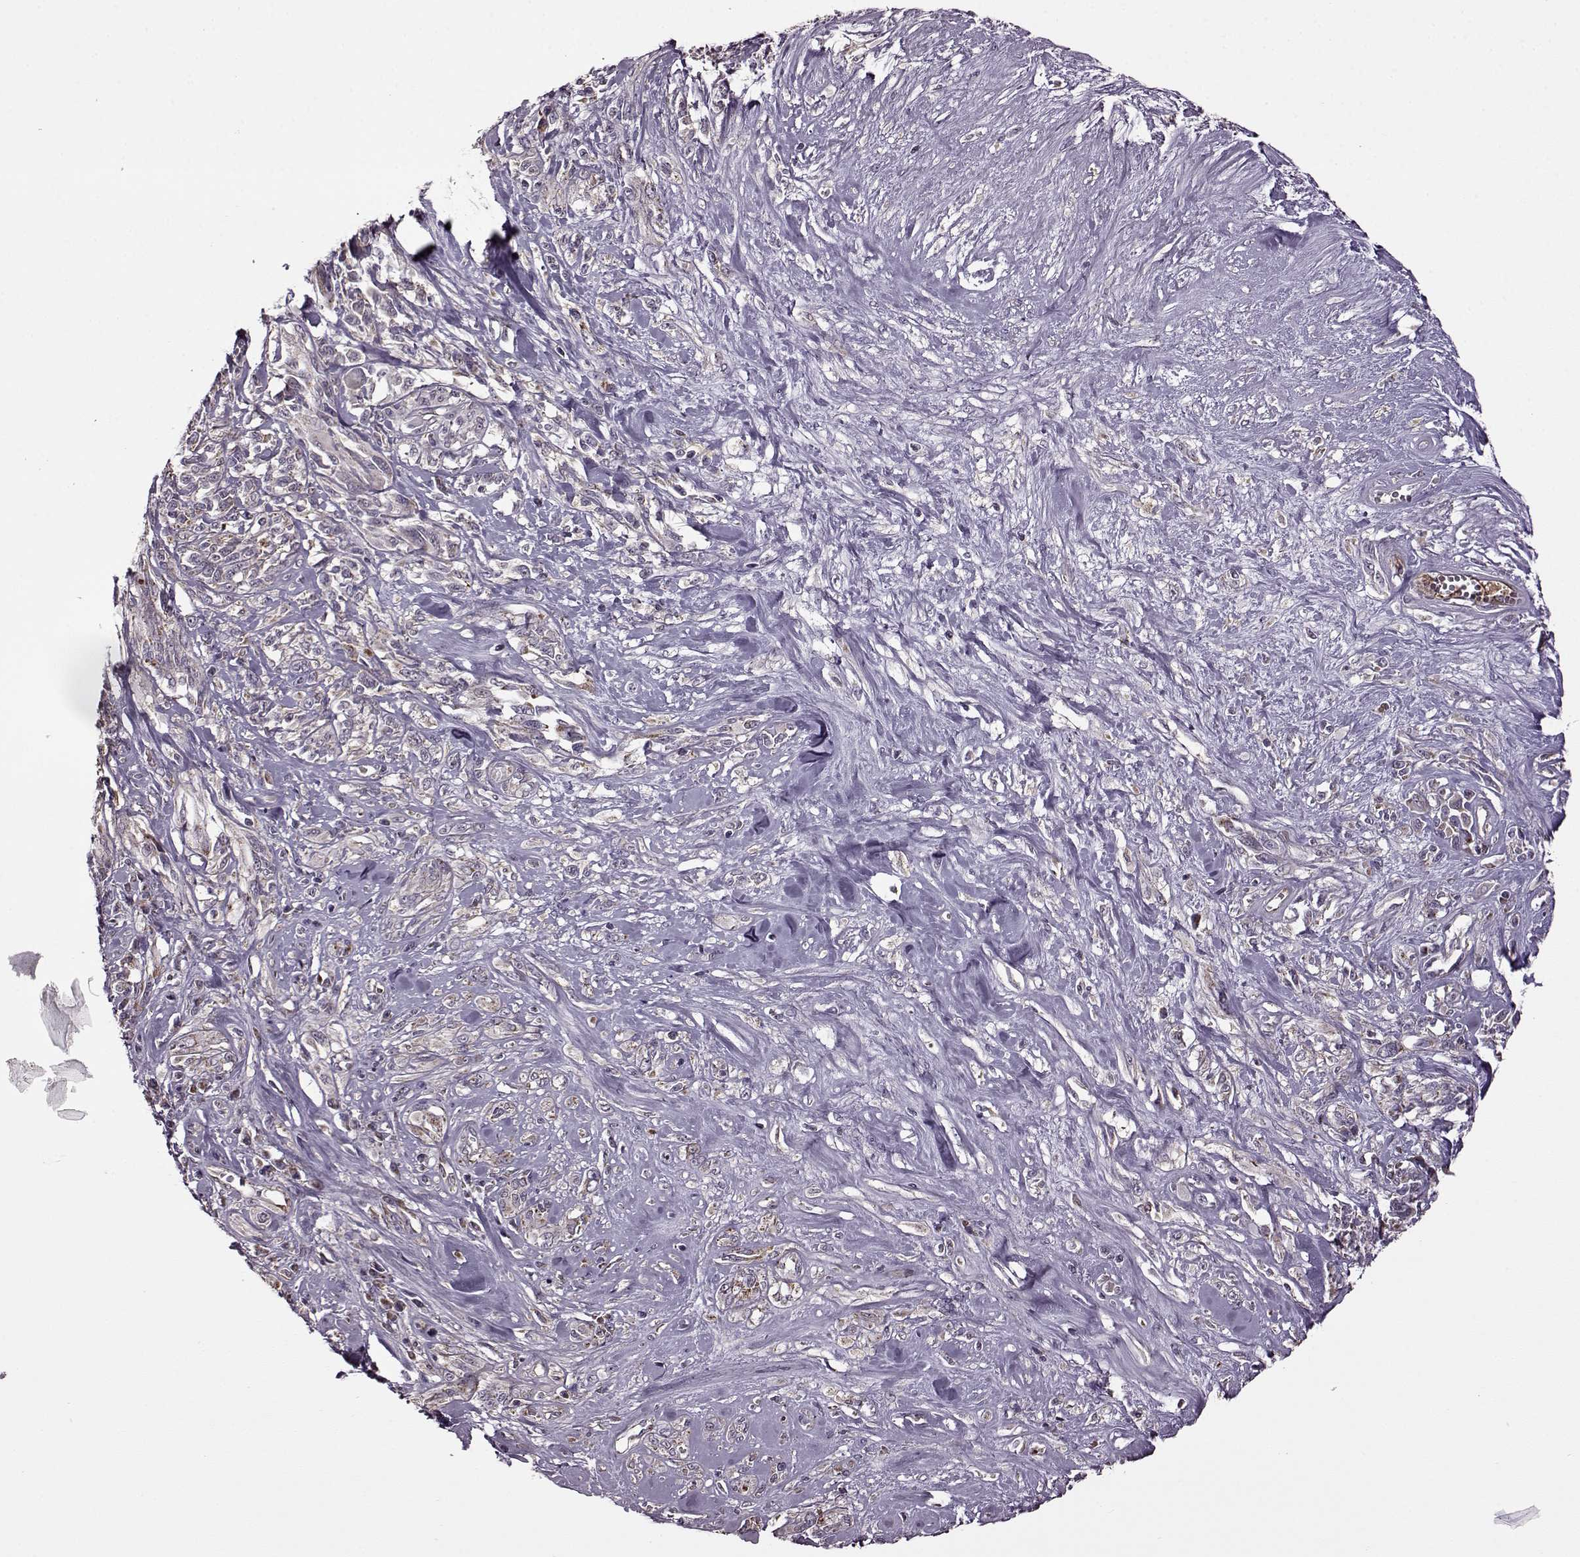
{"staining": {"intensity": "negative", "quantity": "none", "location": "none"}, "tissue": "melanoma", "cell_type": "Tumor cells", "image_type": "cancer", "snomed": [{"axis": "morphology", "description": "Malignant melanoma, NOS"}, {"axis": "topography", "description": "Skin"}], "caption": "High power microscopy micrograph of an immunohistochemistry histopathology image of malignant melanoma, revealing no significant positivity in tumor cells.", "gene": "MTSS1", "patient": {"sex": "female", "age": 91}}